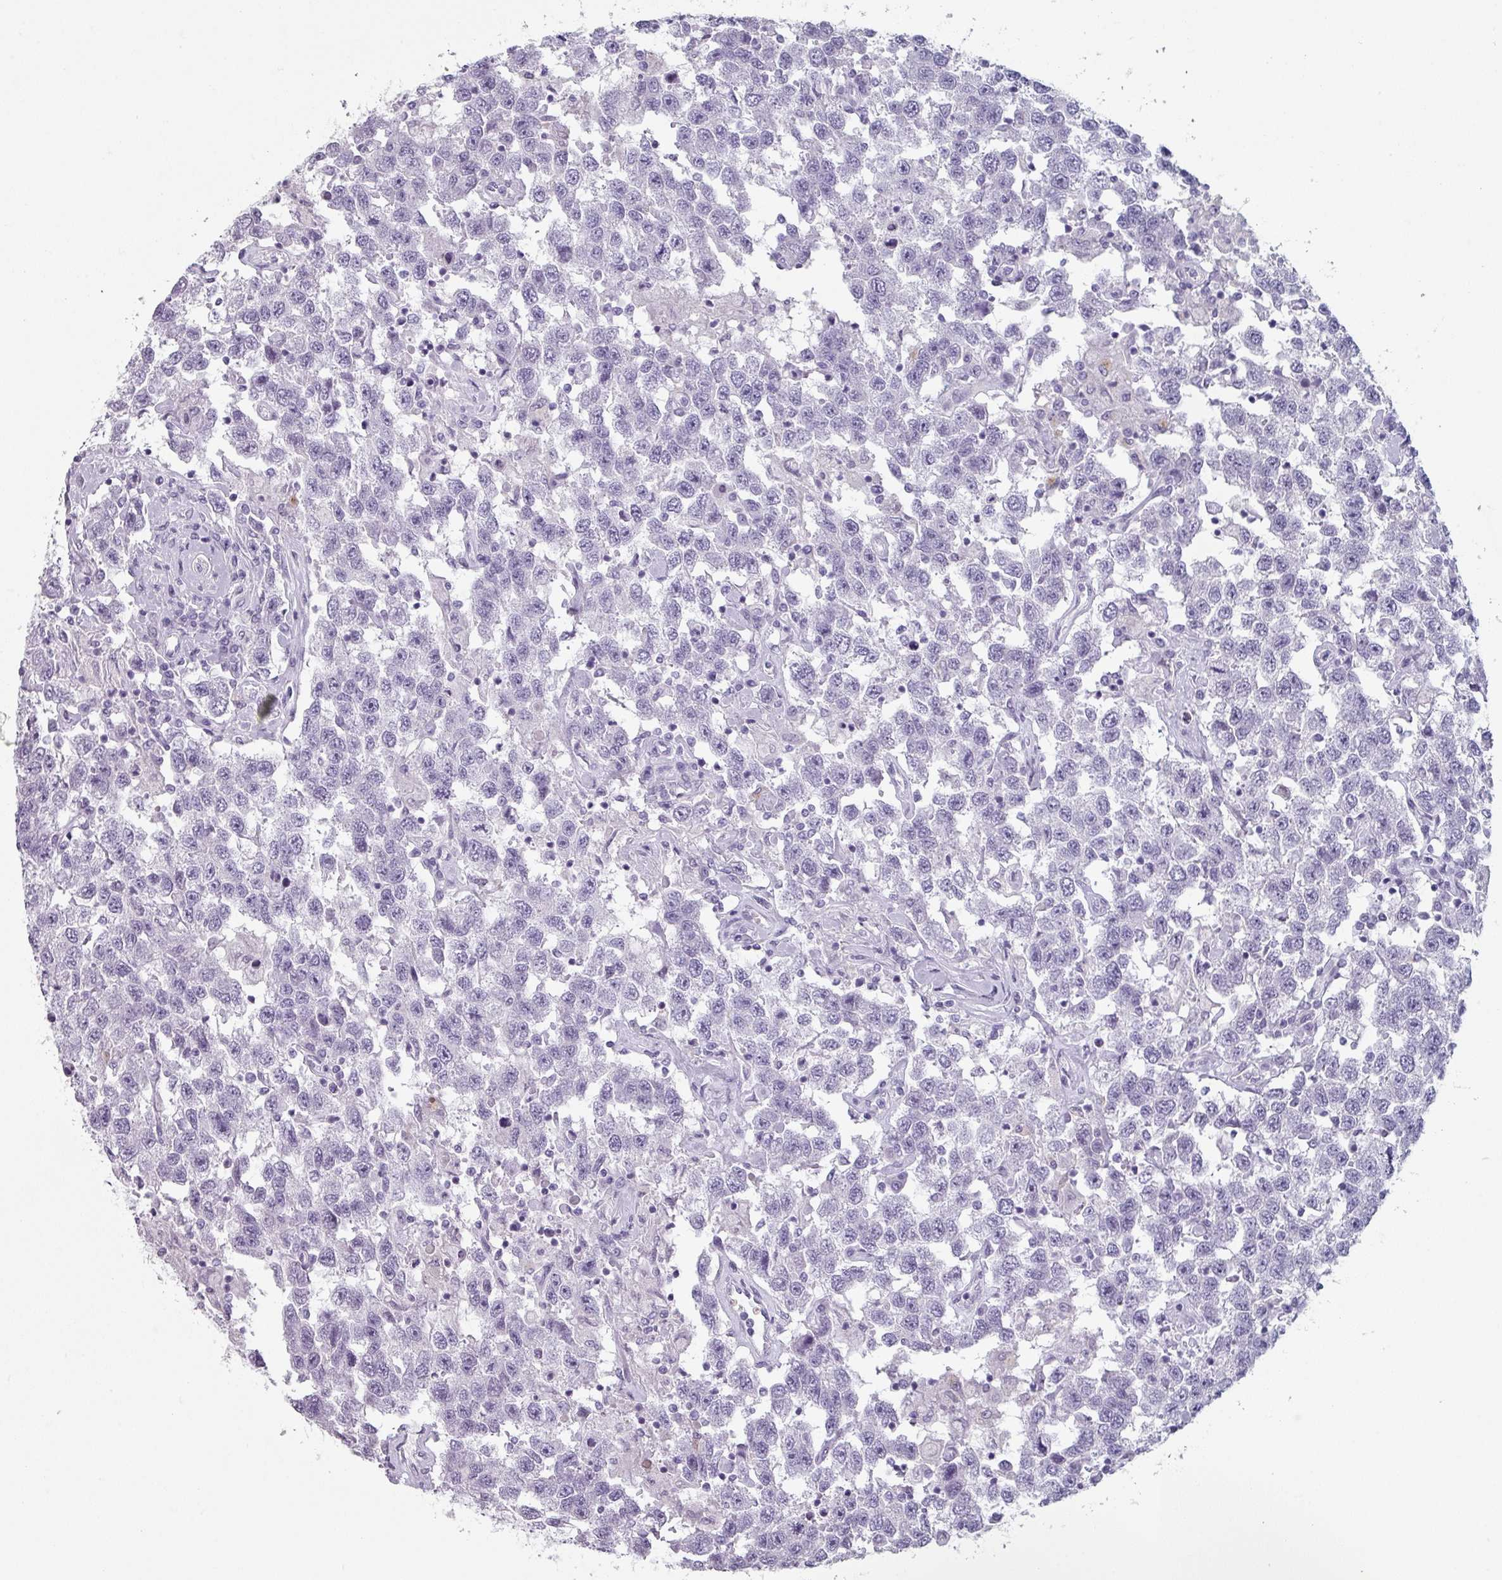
{"staining": {"intensity": "negative", "quantity": "none", "location": "none"}, "tissue": "testis cancer", "cell_type": "Tumor cells", "image_type": "cancer", "snomed": [{"axis": "morphology", "description": "Seminoma, NOS"}, {"axis": "topography", "description": "Testis"}], "caption": "Immunohistochemistry (IHC) of testis cancer (seminoma) reveals no positivity in tumor cells.", "gene": "SLC35G2", "patient": {"sex": "male", "age": 41}}